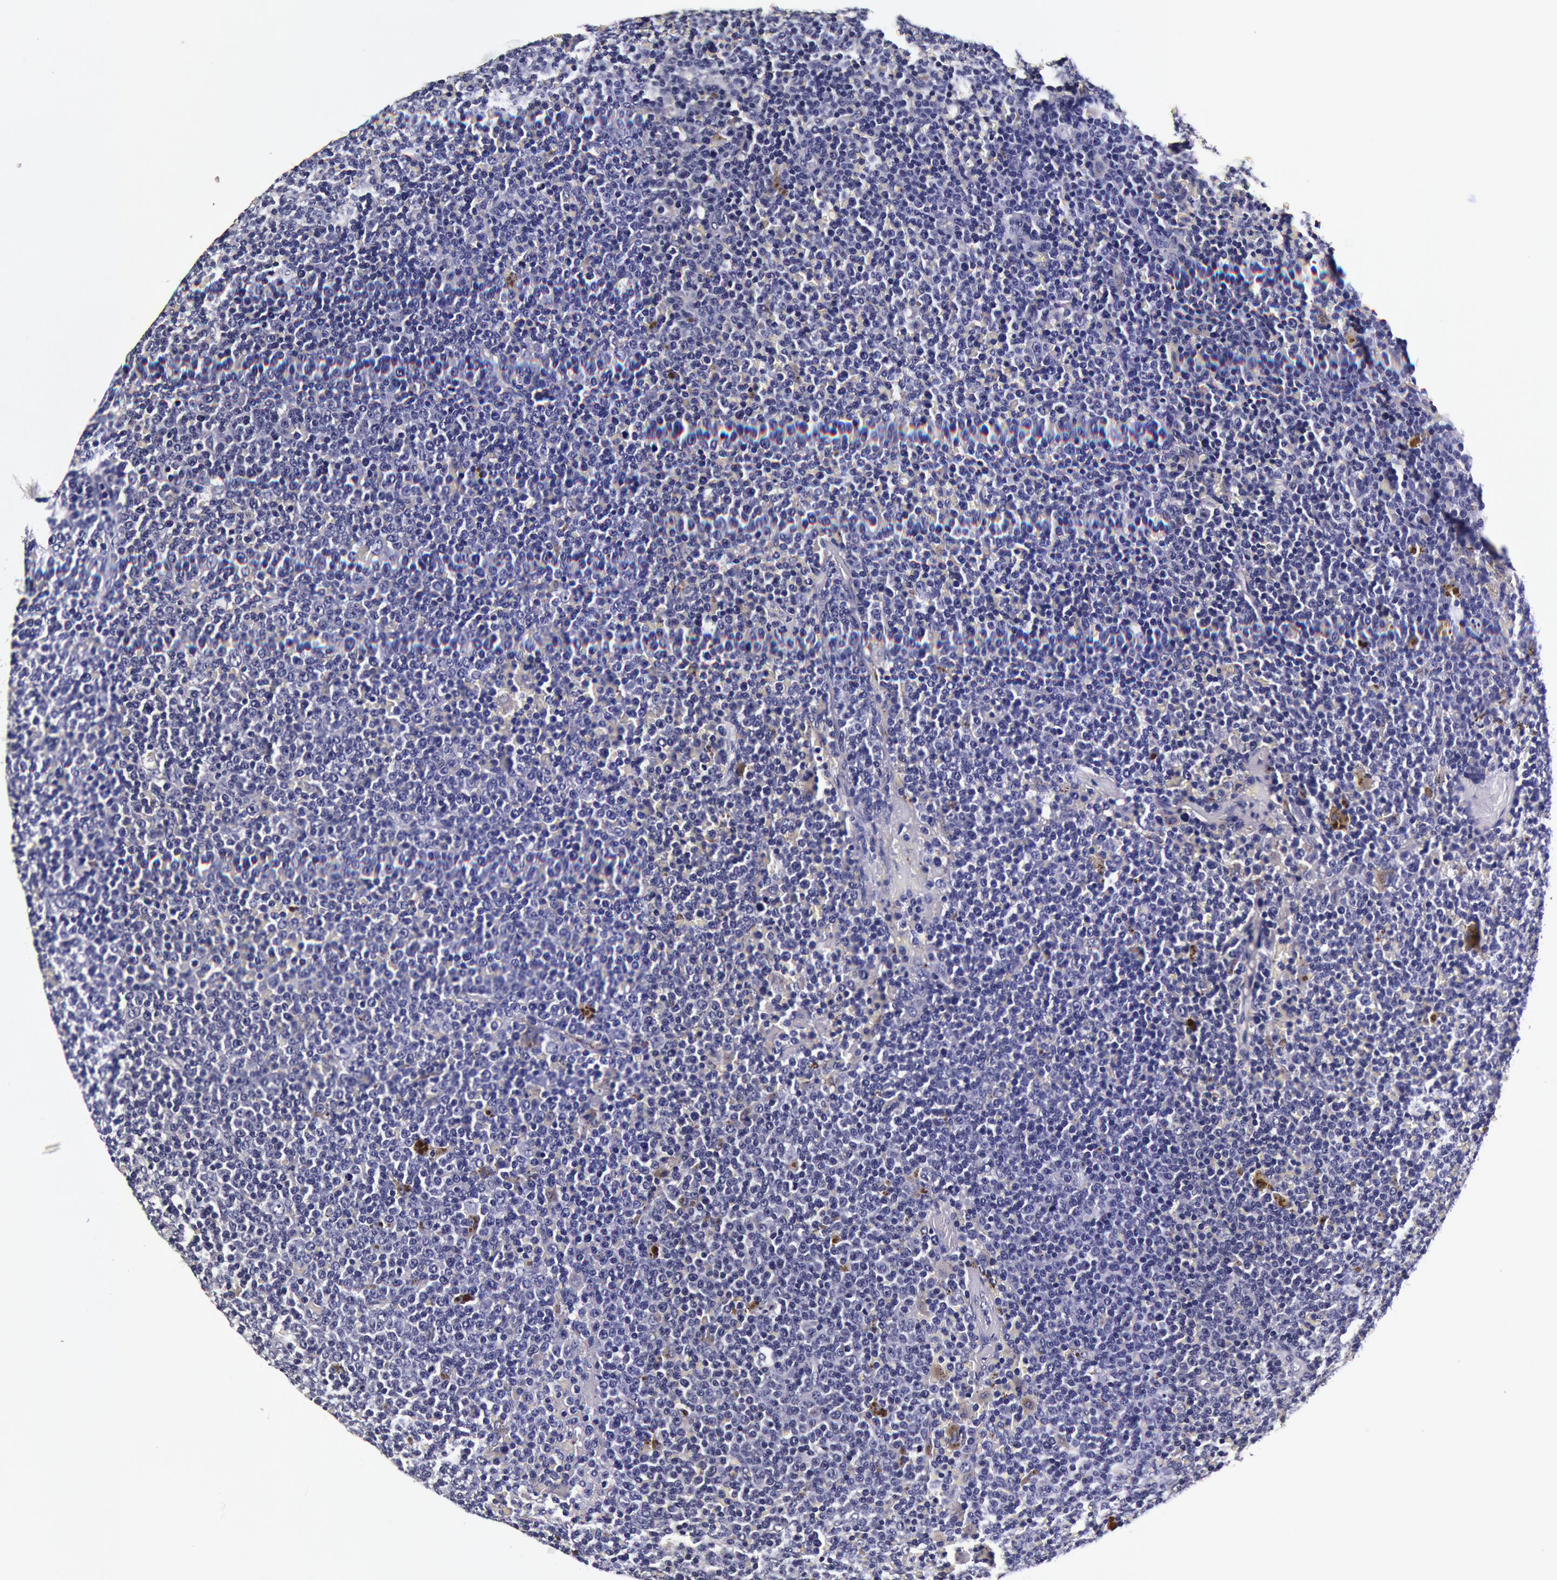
{"staining": {"intensity": "negative", "quantity": "none", "location": "none"}, "tissue": "lymphoma", "cell_type": "Tumor cells", "image_type": "cancer", "snomed": [{"axis": "morphology", "description": "Malignant lymphoma, non-Hodgkin's type, Low grade"}, {"axis": "topography", "description": "Lymph node"}], "caption": "Immunohistochemistry of malignant lymphoma, non-Hodgkin's type (low-grade) exhibits no staining in tumor cells.", "gene": "CCDC22", "patient": {"sex": "male", "age": 50}}